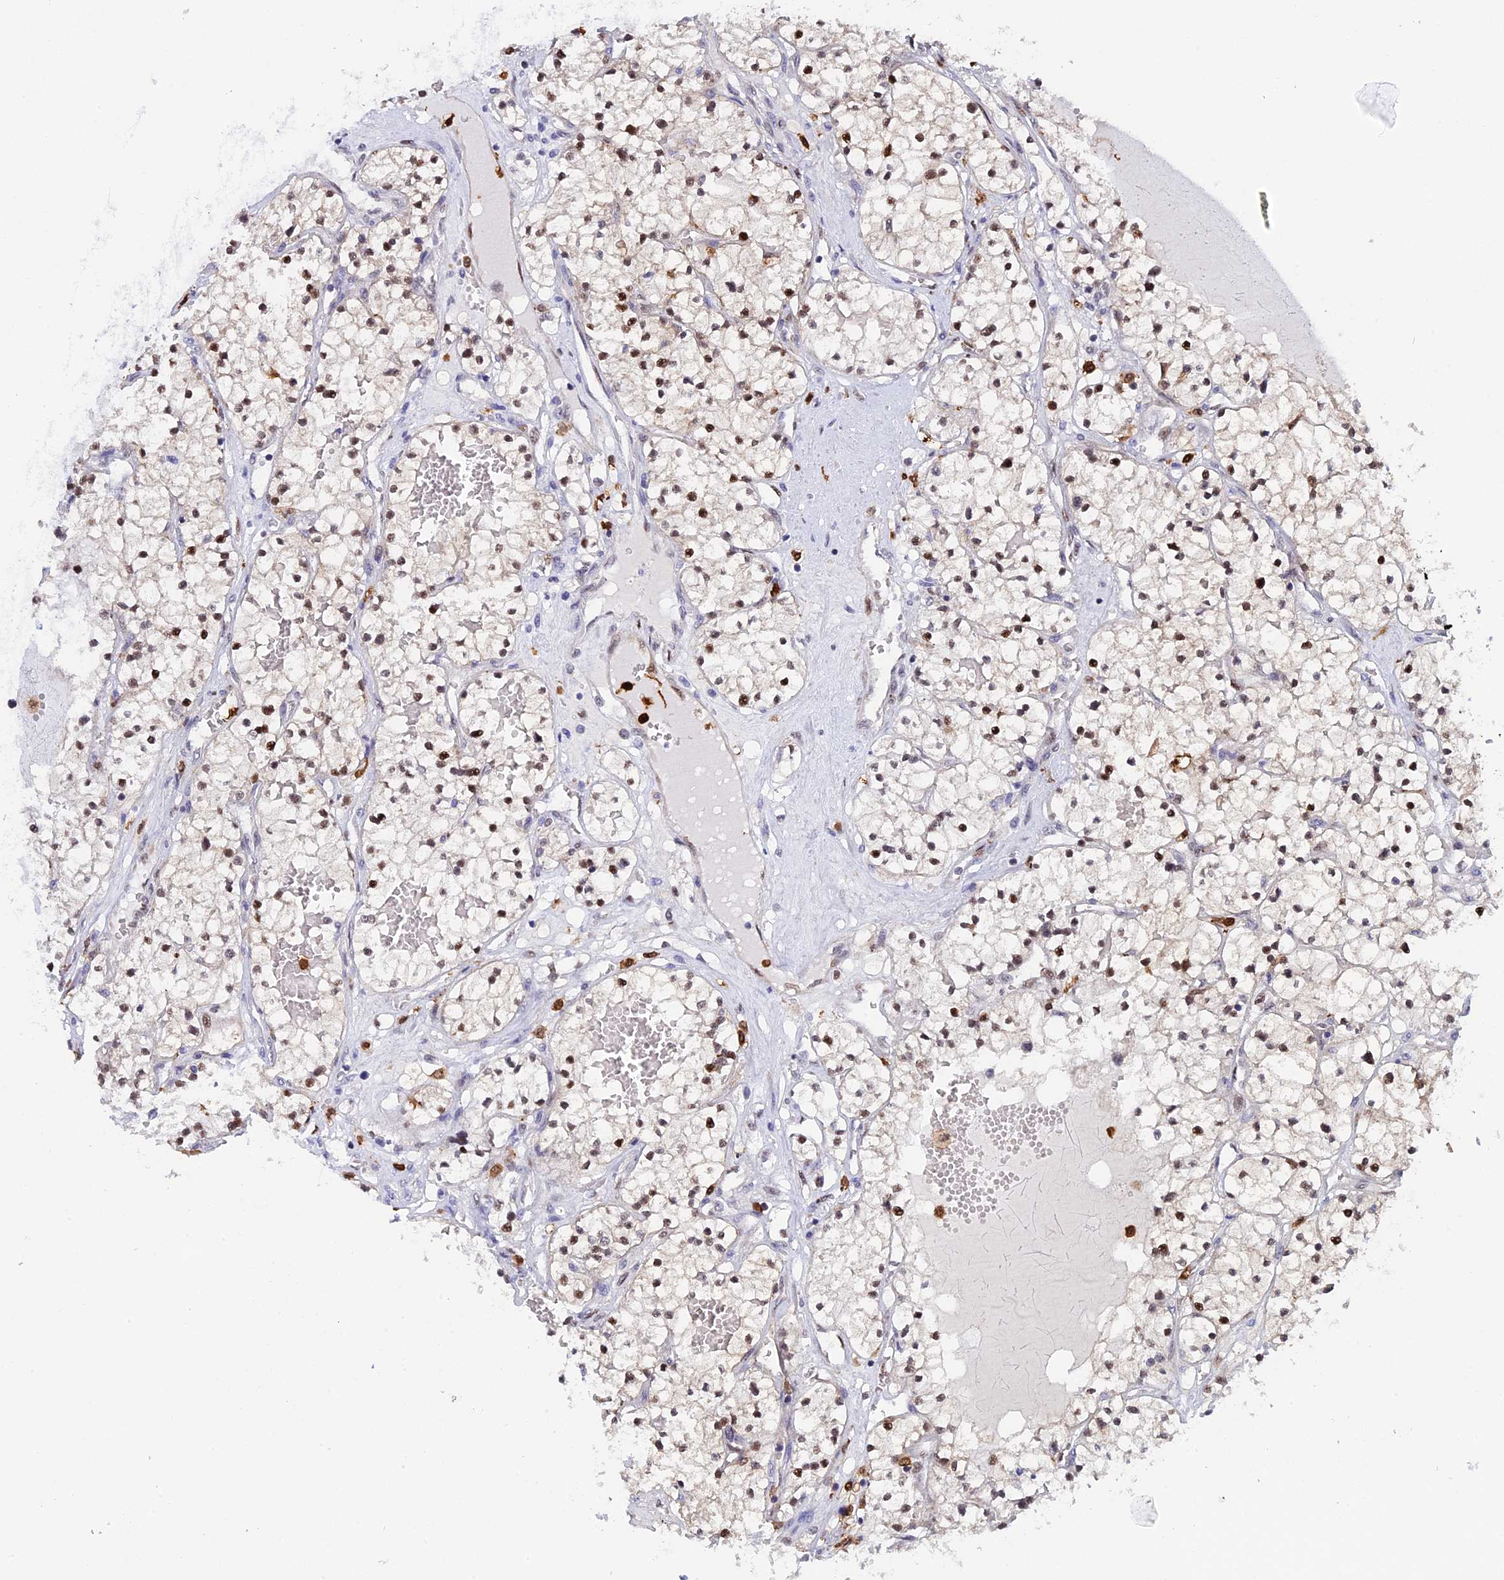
{"staining": {"intensity": "weak", "quantity": "25%-75%", "location": "nuclear"}, "tissue": "renal cancer", "cell_type": "Tumor cells", "image_type": "cancer", "snomed": [{"axis": "morphology", "description": "Normal tissue, NOS"}, {"axis": "morphology", "description": "Adenocarcinoma, NOS"}, {"axis": "topography", "description": "Kidney"}], "caption": "Weak nuclear expression for a protein is seen in about 25%-75% of tumor cells of renal cancer using immunohistochemistry (IHC).", "gene": "SLC26A1", "patient": {"sex": "male", "age": 68}}